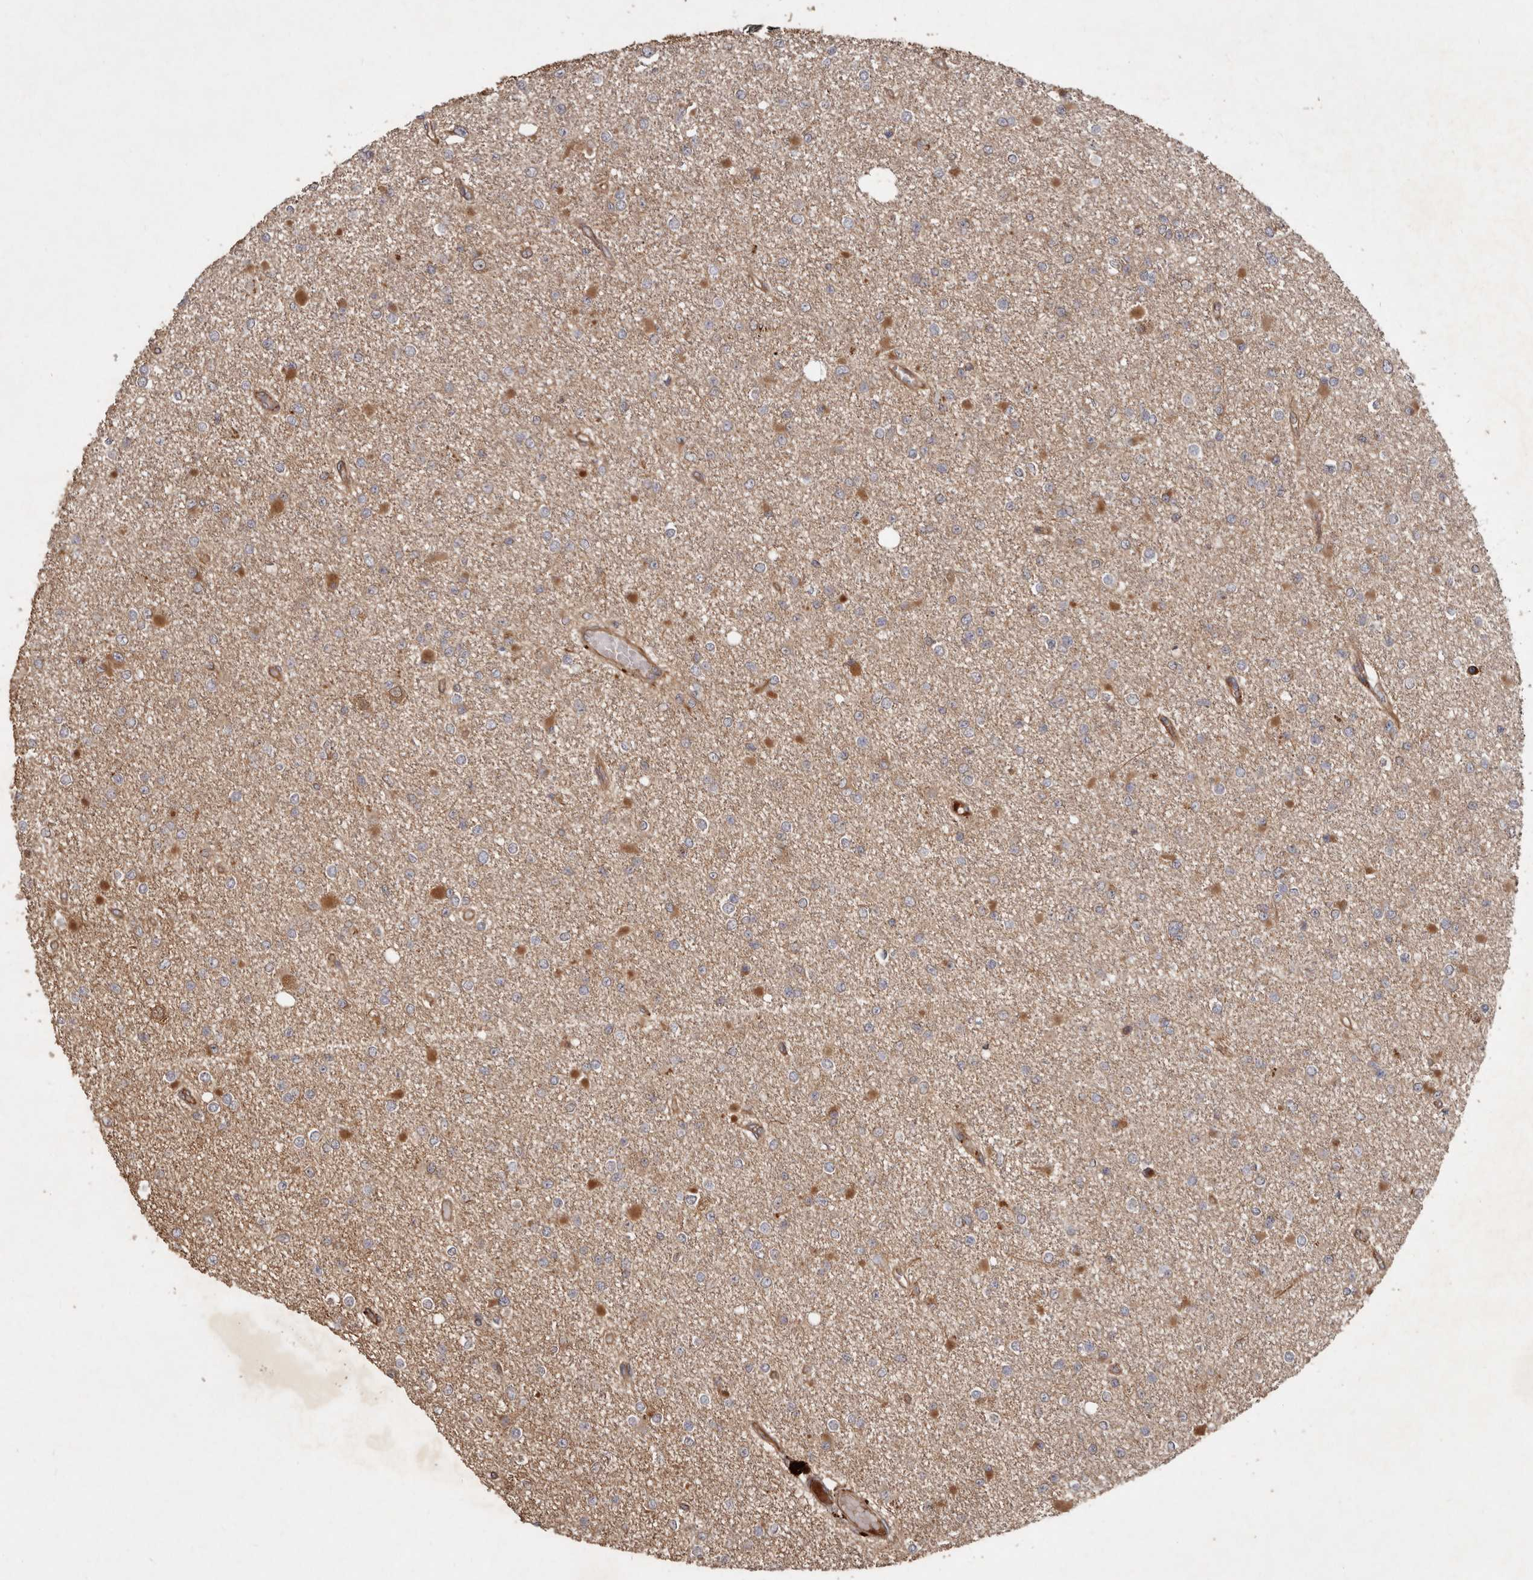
{"staining": {"intensity": "negative", "quantity": "none", "location": "none"}, "tissue": "glioma", "cell_type": "Tumor cells", "image_type": "cancer", "snomed": [{"axis": "morphology", "description": "Glioma, malignant, Low grade"}, {"axis": "topography", "description": "Brain"}], "caption": "Tumor cells show no significant positivity in glioma.", "gene": "STK36", "patient": {"sex": "female", "age": 22}}